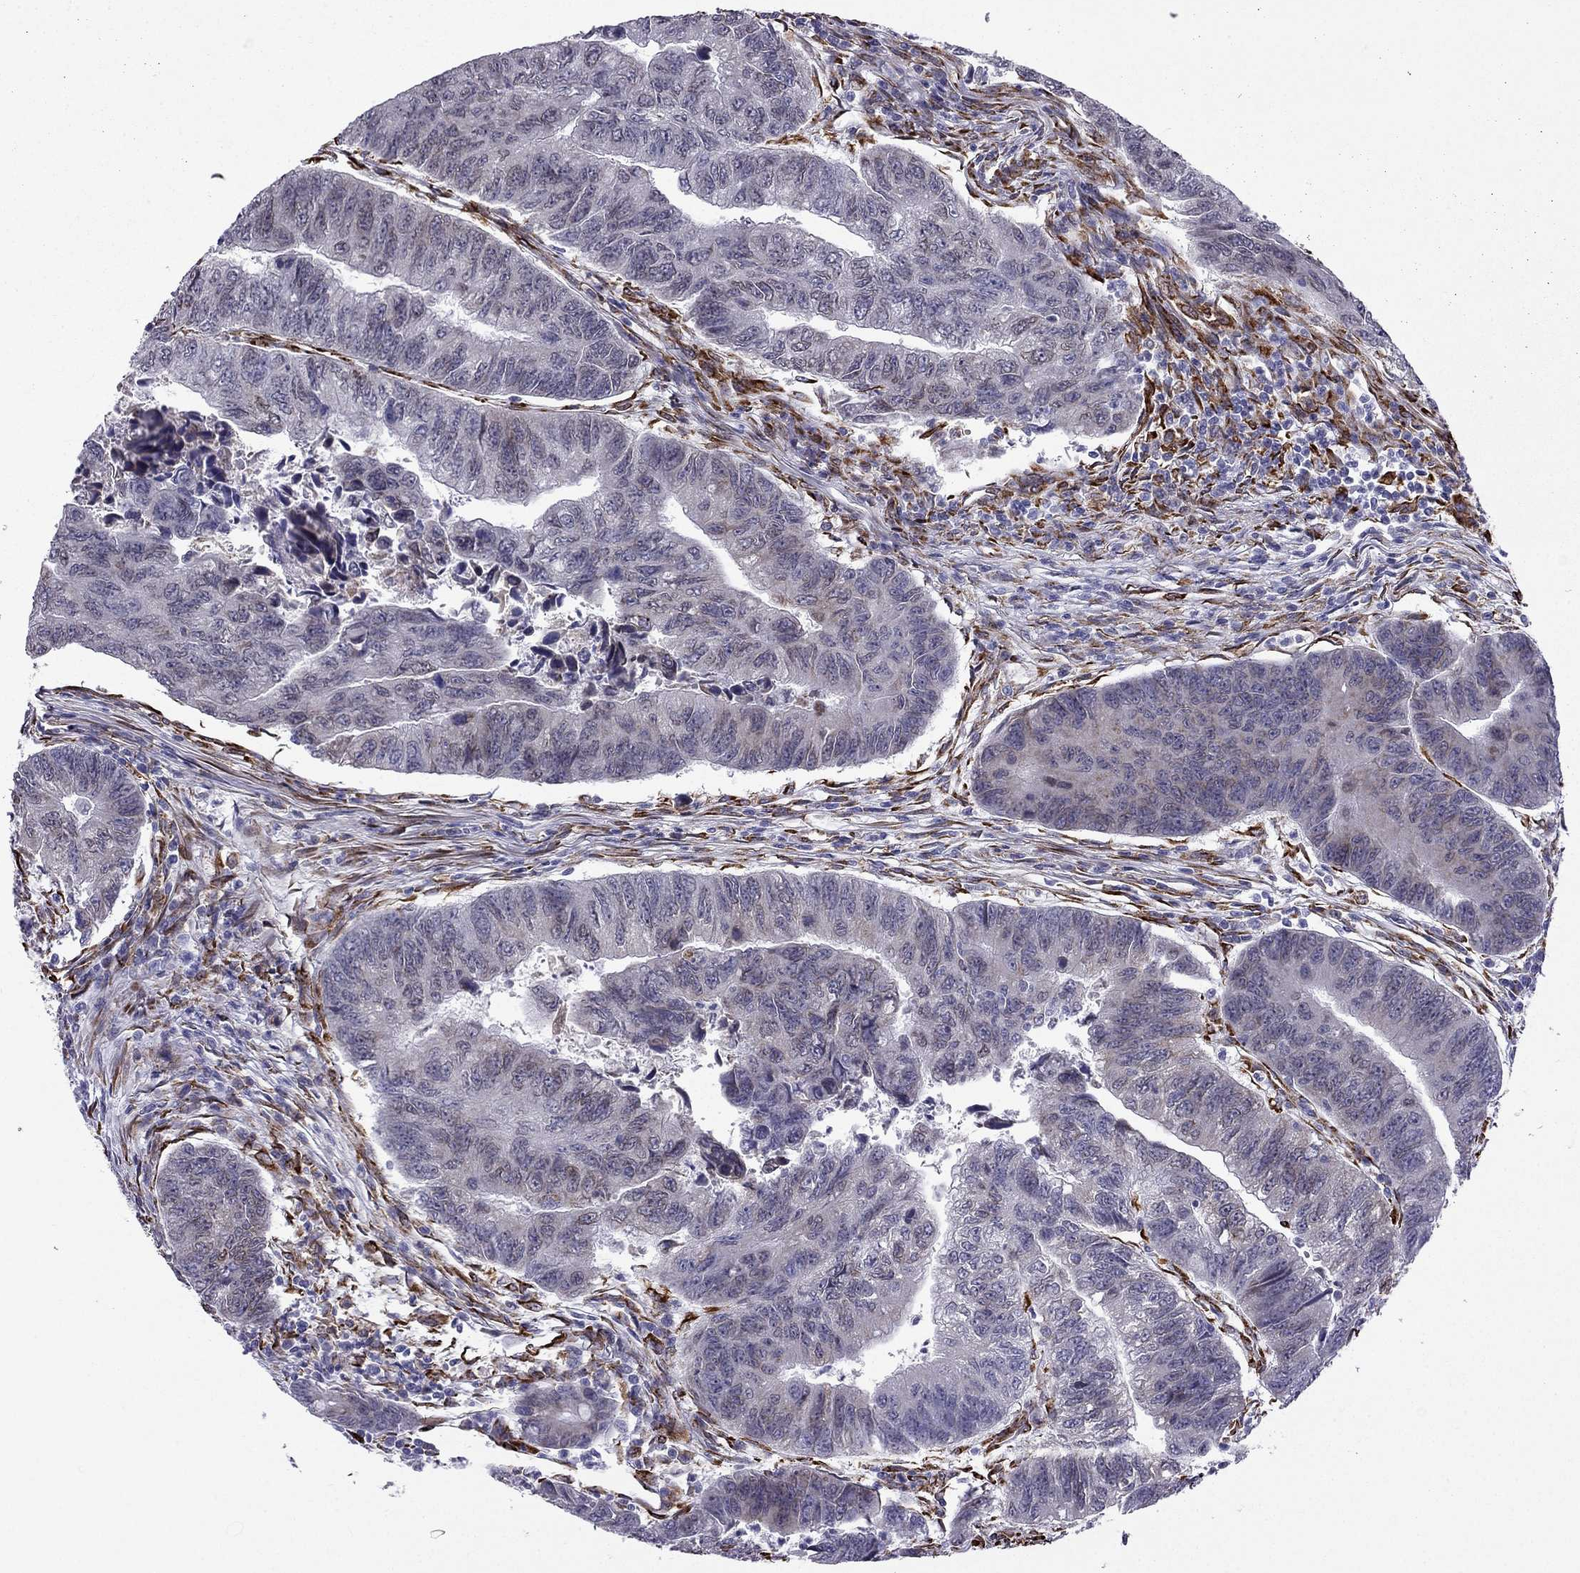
{"staining": {"intensity": "negative", "quantity": "none", "location": "none"}, "tissue": "colorectal cancer", "cell_type": "Tumor cells", "image_type": "cancer", "snomed": [{"axis": "morphology", "description": "Adenocarcinoma, NOS"}, {"axis": "topography", "description": "Colon"}], "caption": "Immunohistochemistry (IHC) micrograph of colorectal cancer (adenocarcinoma) stained for a protein (brown), which shows no expression in tumor cells.", "gene": "IKBIP", "patient": {"sex": "female", "age": 65}}